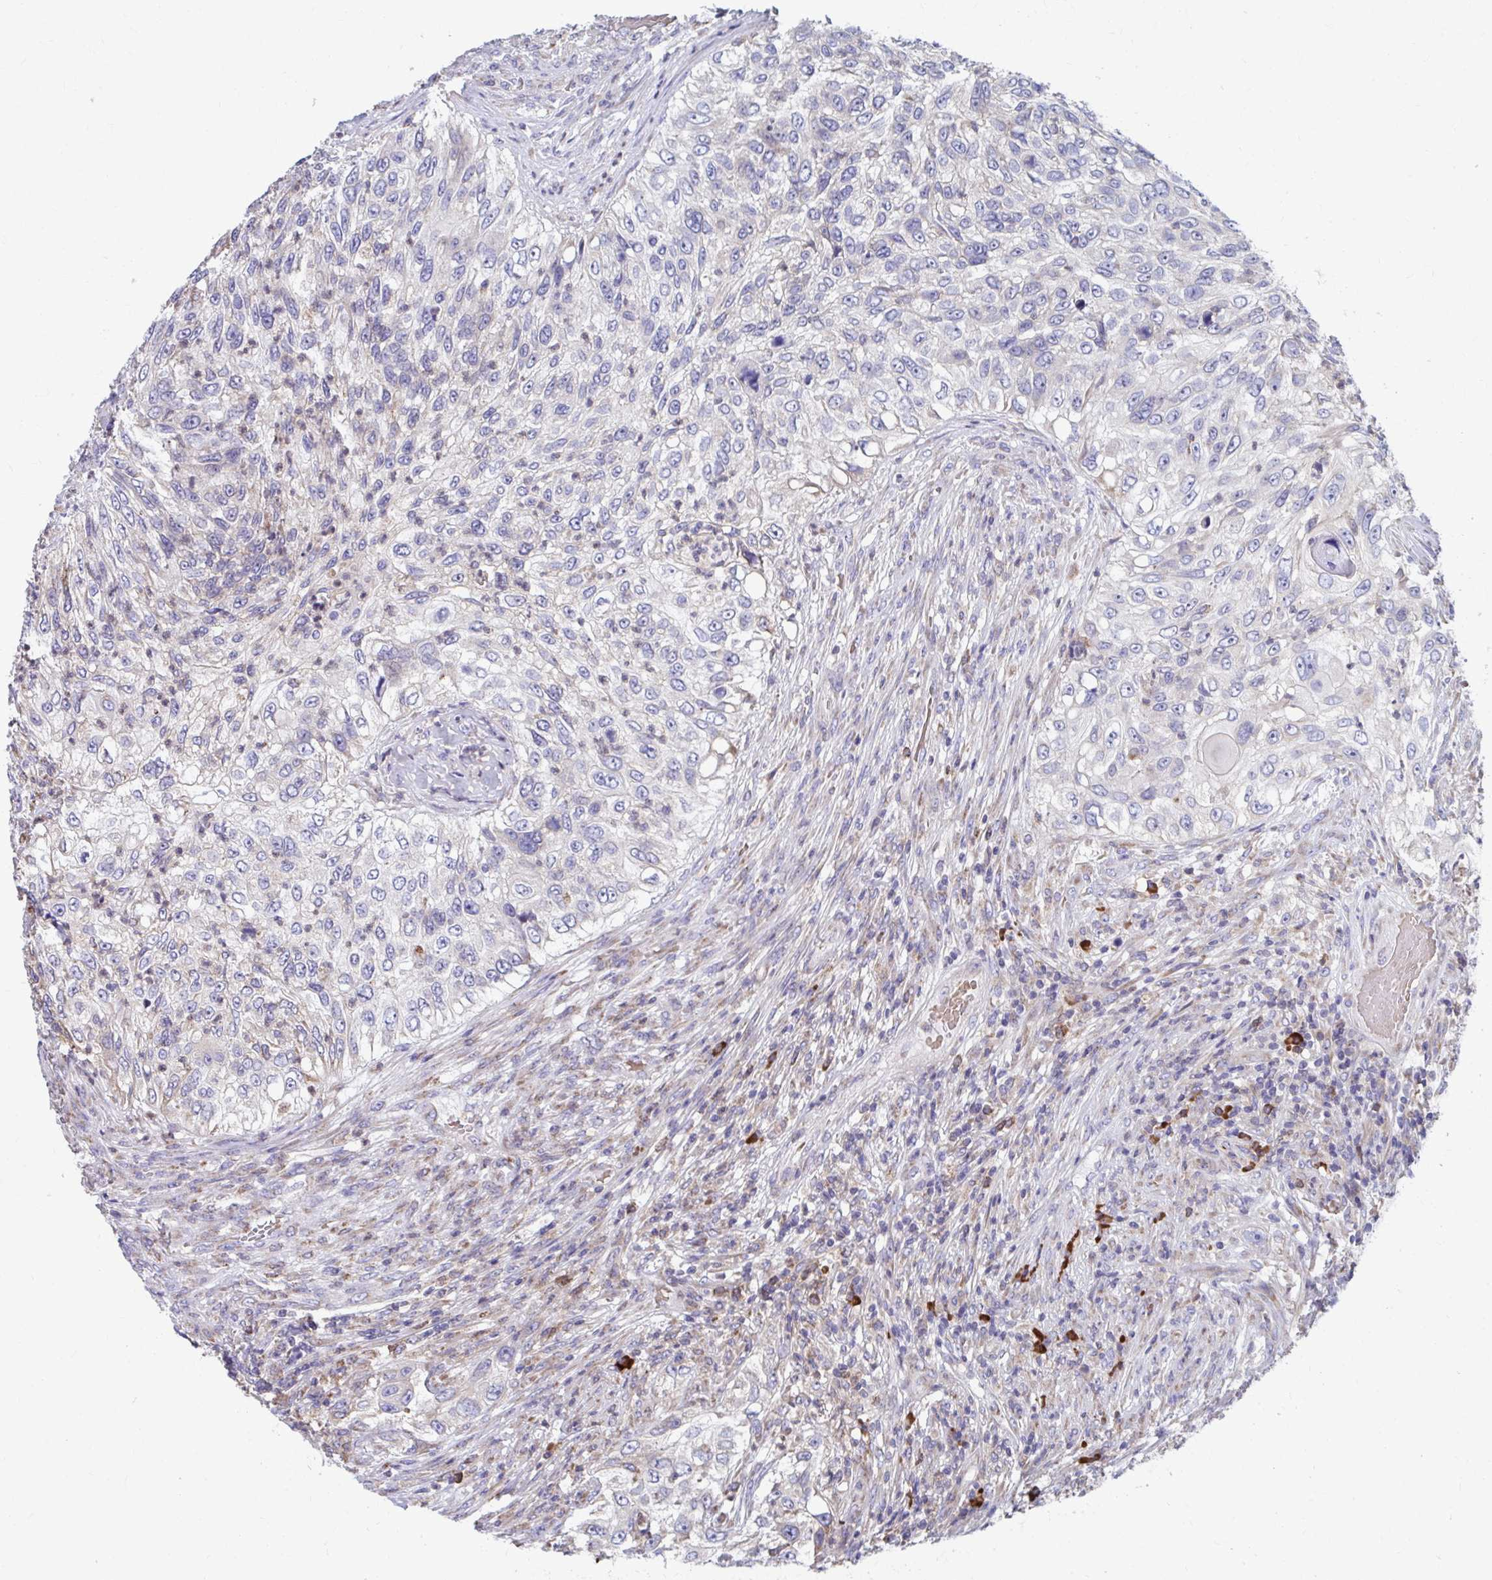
{"staining": {"intensity": "negative", "quantity": "none", "location": "none"}, "tissue": "urothelial cancer", "cell_type": "Tumor cells", "image_type": "cancer", "snomed": [{"axis": "morphology", "description": "Urothelial carcinoma, High grade"}, {"axis": "topography", "description": "Urinary bladder"}], "caption": "Human urothelial cancer stained for a protein using immunohistochemistry (IHC) displays no positivity in tumor cells.", "gene": "FKBP2", "patient": {"sex": "female", "age": 60}}